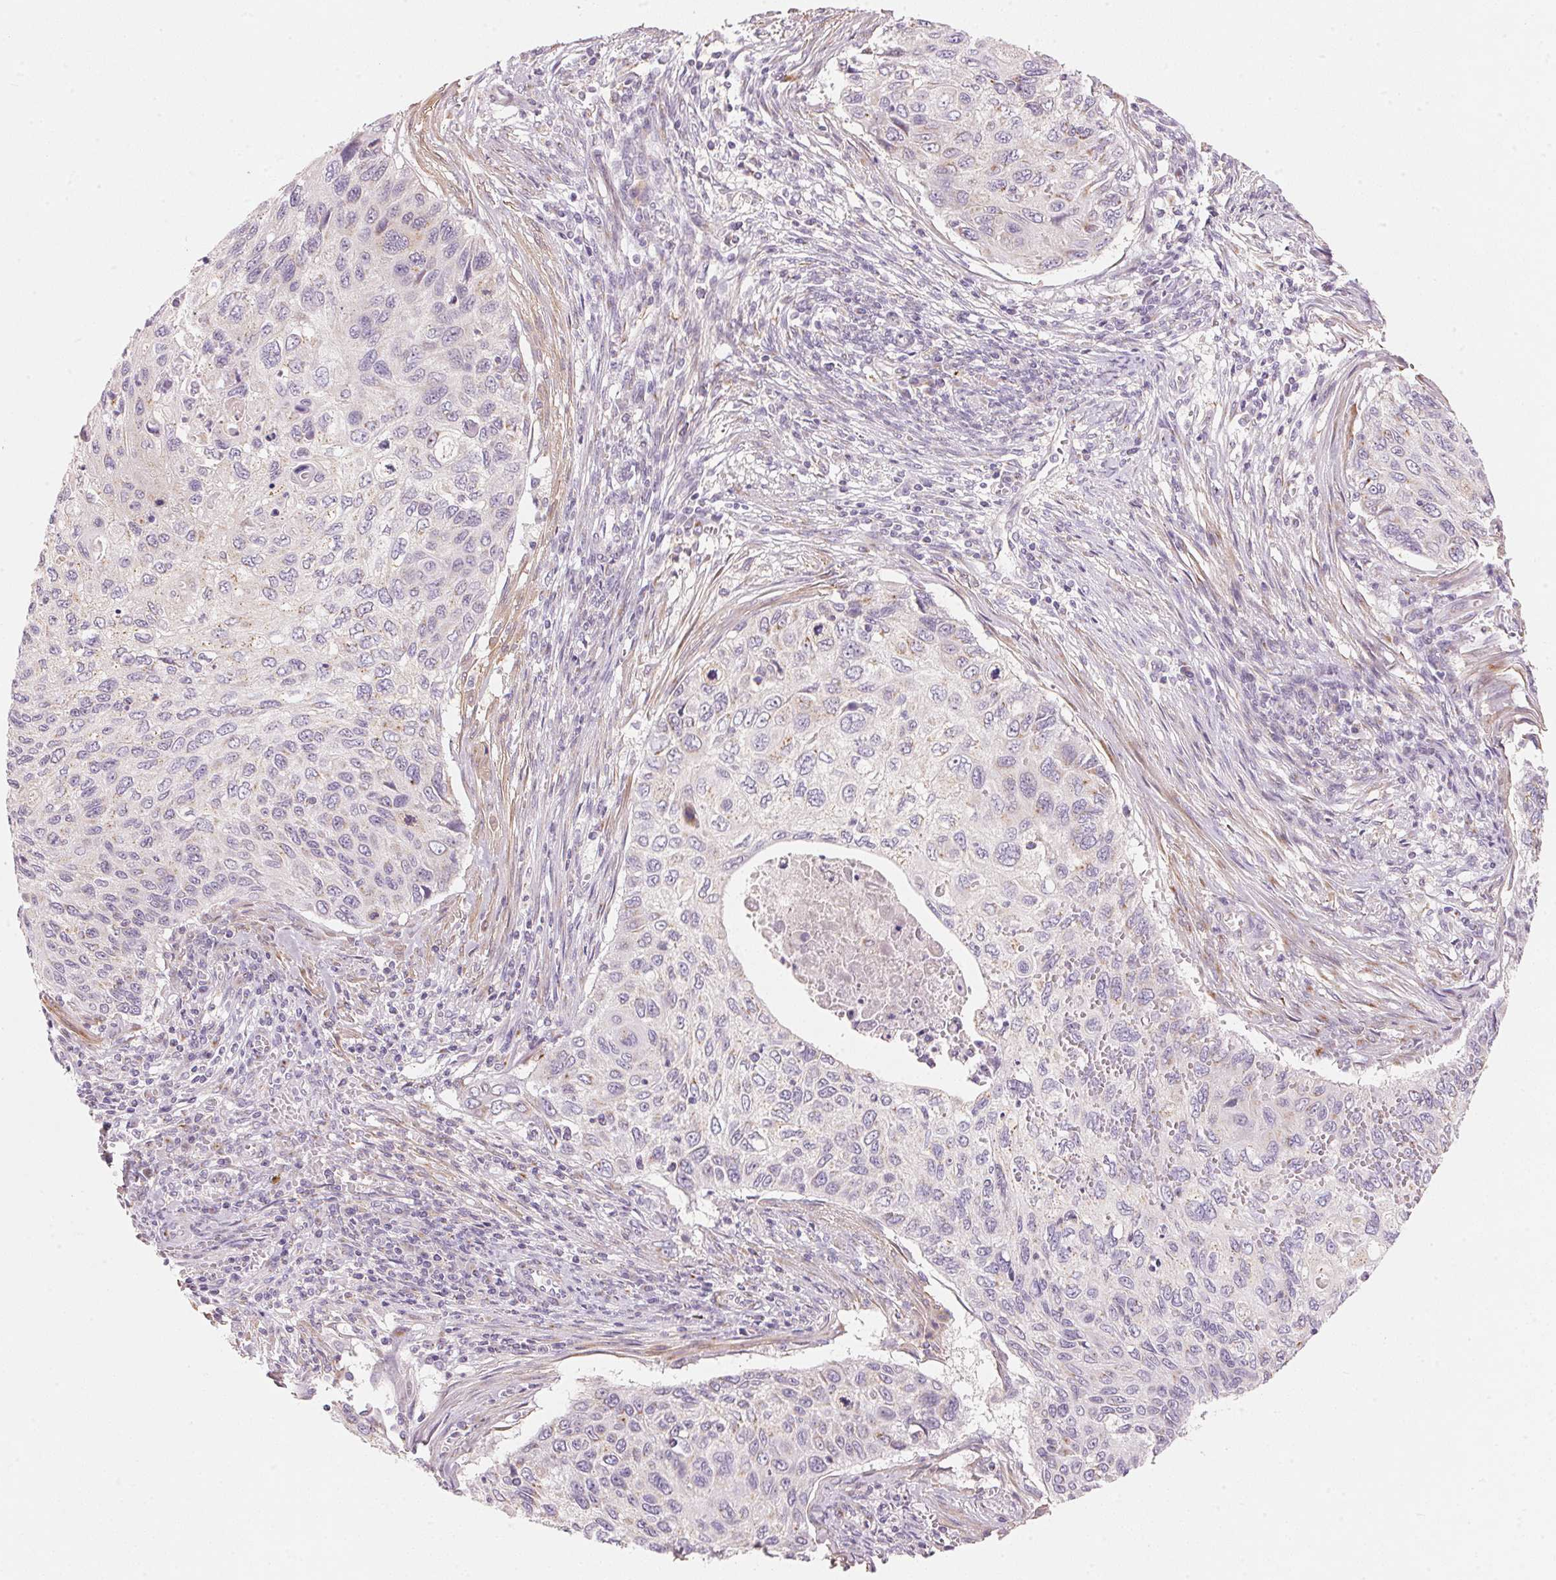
{"staining": {"intensity": "negative", "quantity": "none", "location": "none"}, "tissue": "cervical cancer", "cell_type": "Tumor cells", "image_type": "cancer", "snomed": [{"axis": "morphology", "description": "Squamous cell carcinoma, NOS"}, {"axis": "topography", "description": "Cervix"}], "caption": "Squamous cell carcinoma (cervical) stained for a protein using immunohistochemistry (IHC) reveals no expression tumor cells.", "gene": "DRAM2", "patient": {"sex": "female", "age": 70}}